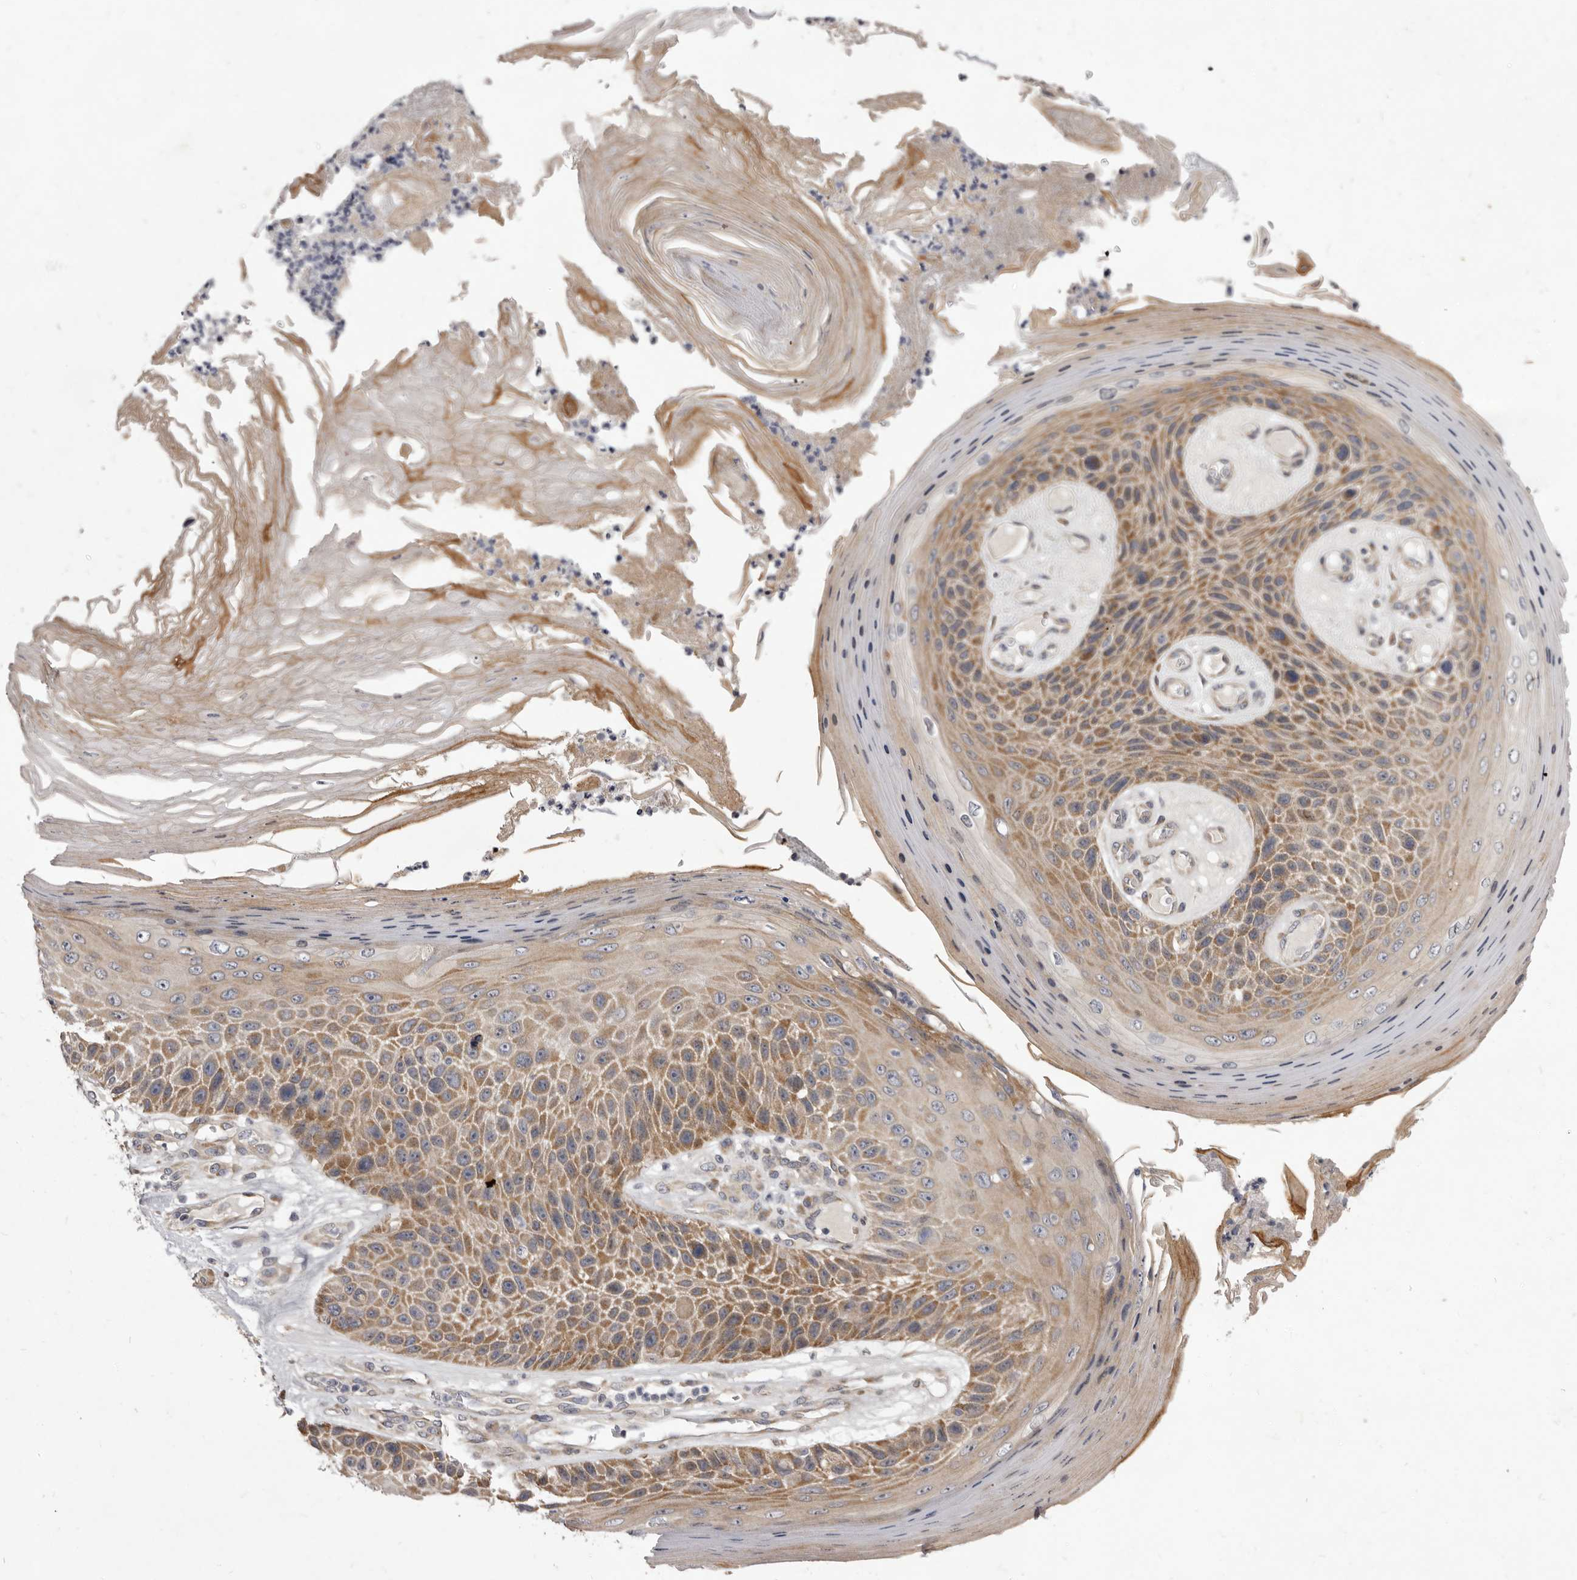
{"staining": {"intensity": "moderate", "quantity": "25%-75%", "location": "cytoplasmic/membranous"}, "tissue": "skin cancer", "cell_type": "Tumor cells", "image_type": "cancer", "snomed": [{"axis": "morphology", "description": "Squamous cell carcinoma, NOS"}, {"axis": "topography", "description": "Skin"}], "caption": "Skin squamous cell carcinoma stained with DAB IHC displays medium levels of moderate cytoplasmic/membranous expression in approximately 25%-75% of tumor cells.", "gene": "TBC1D8B", "patient": {"sex": "female", "age": 88}}